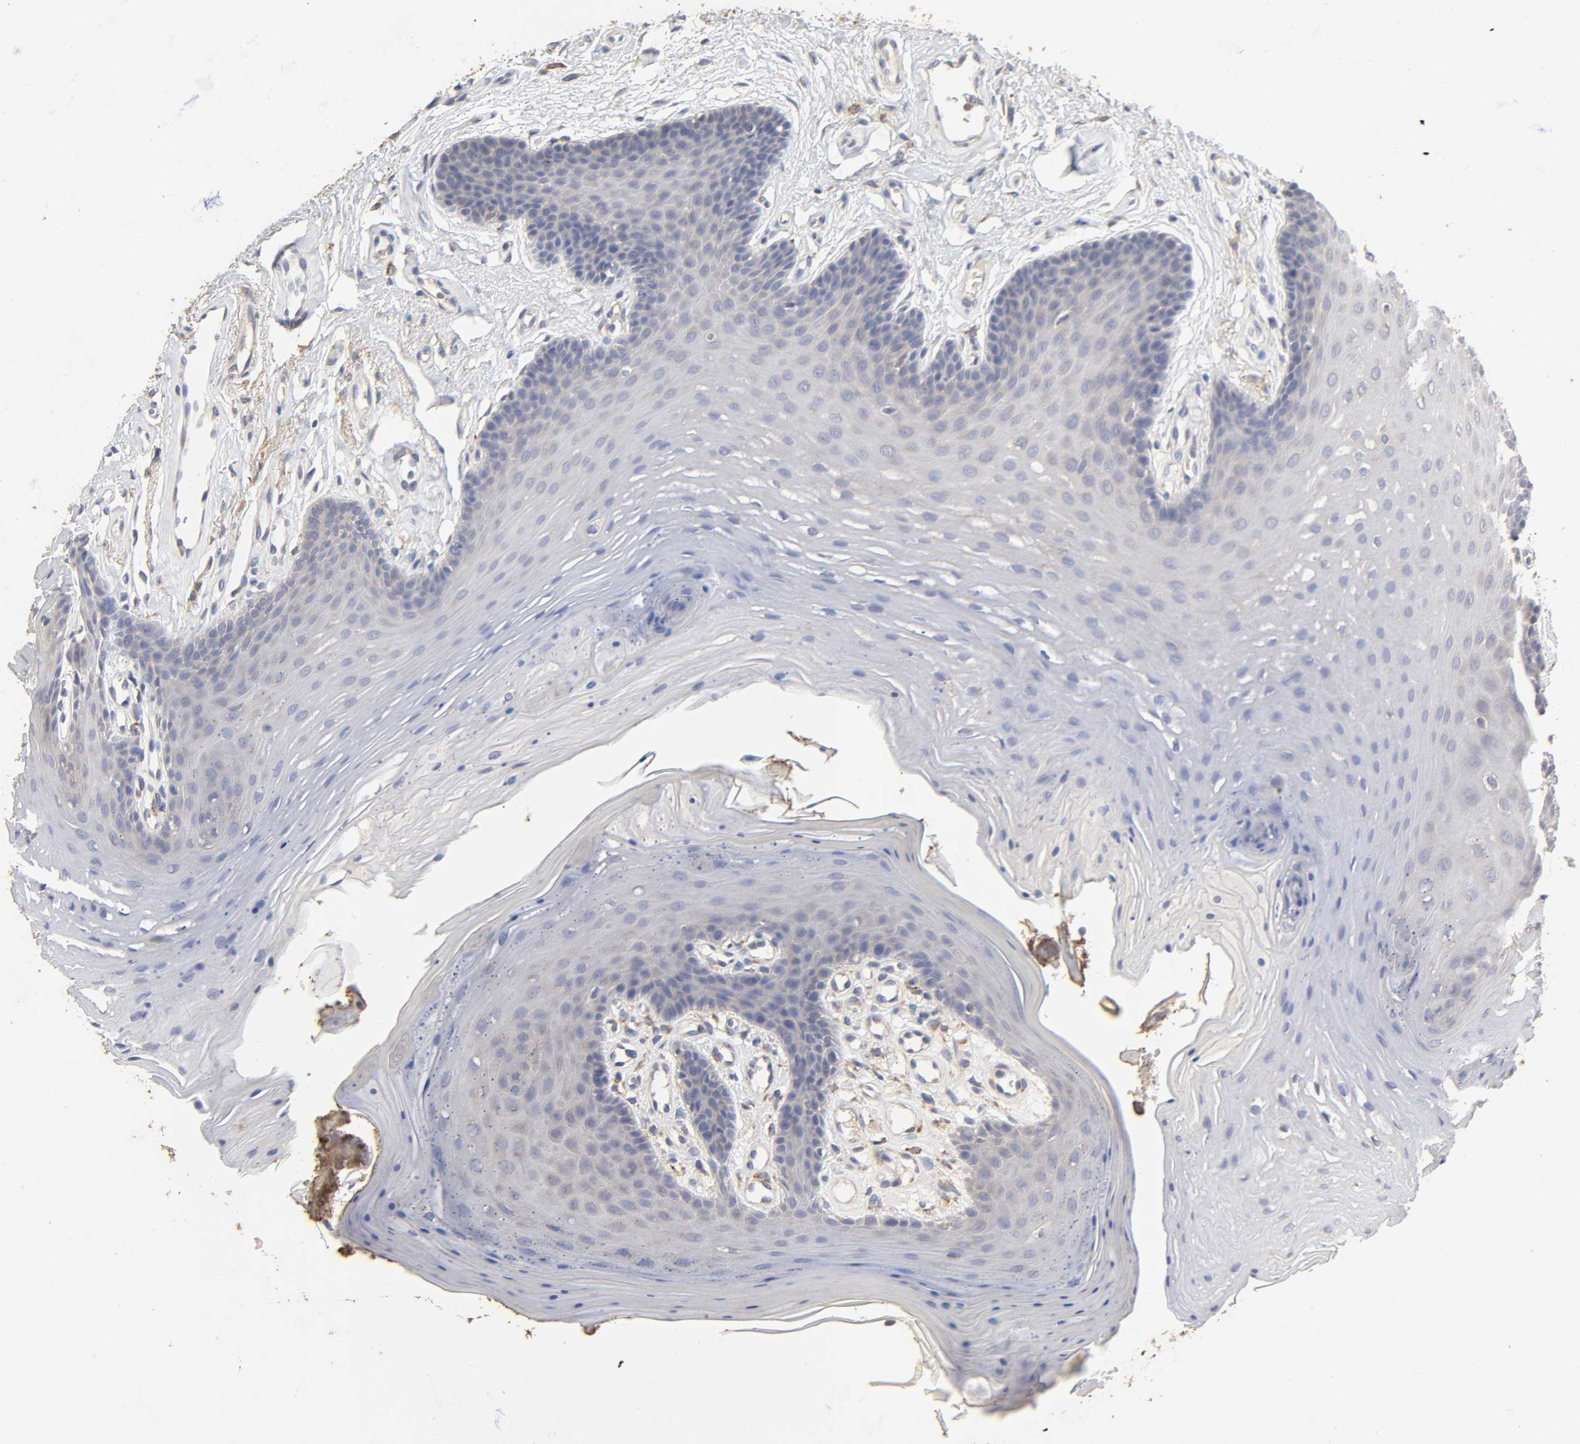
{"staining": {"intensity": "weak", "quantity": "<25%", "location": "cytoplasmic/membranous"}, "tissue": "oral mucosa", "cell_type": "Squamous epithelial cells", "image_type": "normal", "snomed": [{"axis": "morphology", "description": "Normal tissue, NOS"}, {"axis": "topography", "description": "Oral tissue"}], "caption": "IHC of benign human oral mucosa displays no staining in squamous epithelial cells. Nuclei are stained in blue.", "gene": "EIF4G2", "patient": {"sex": "male", "age": 62}}